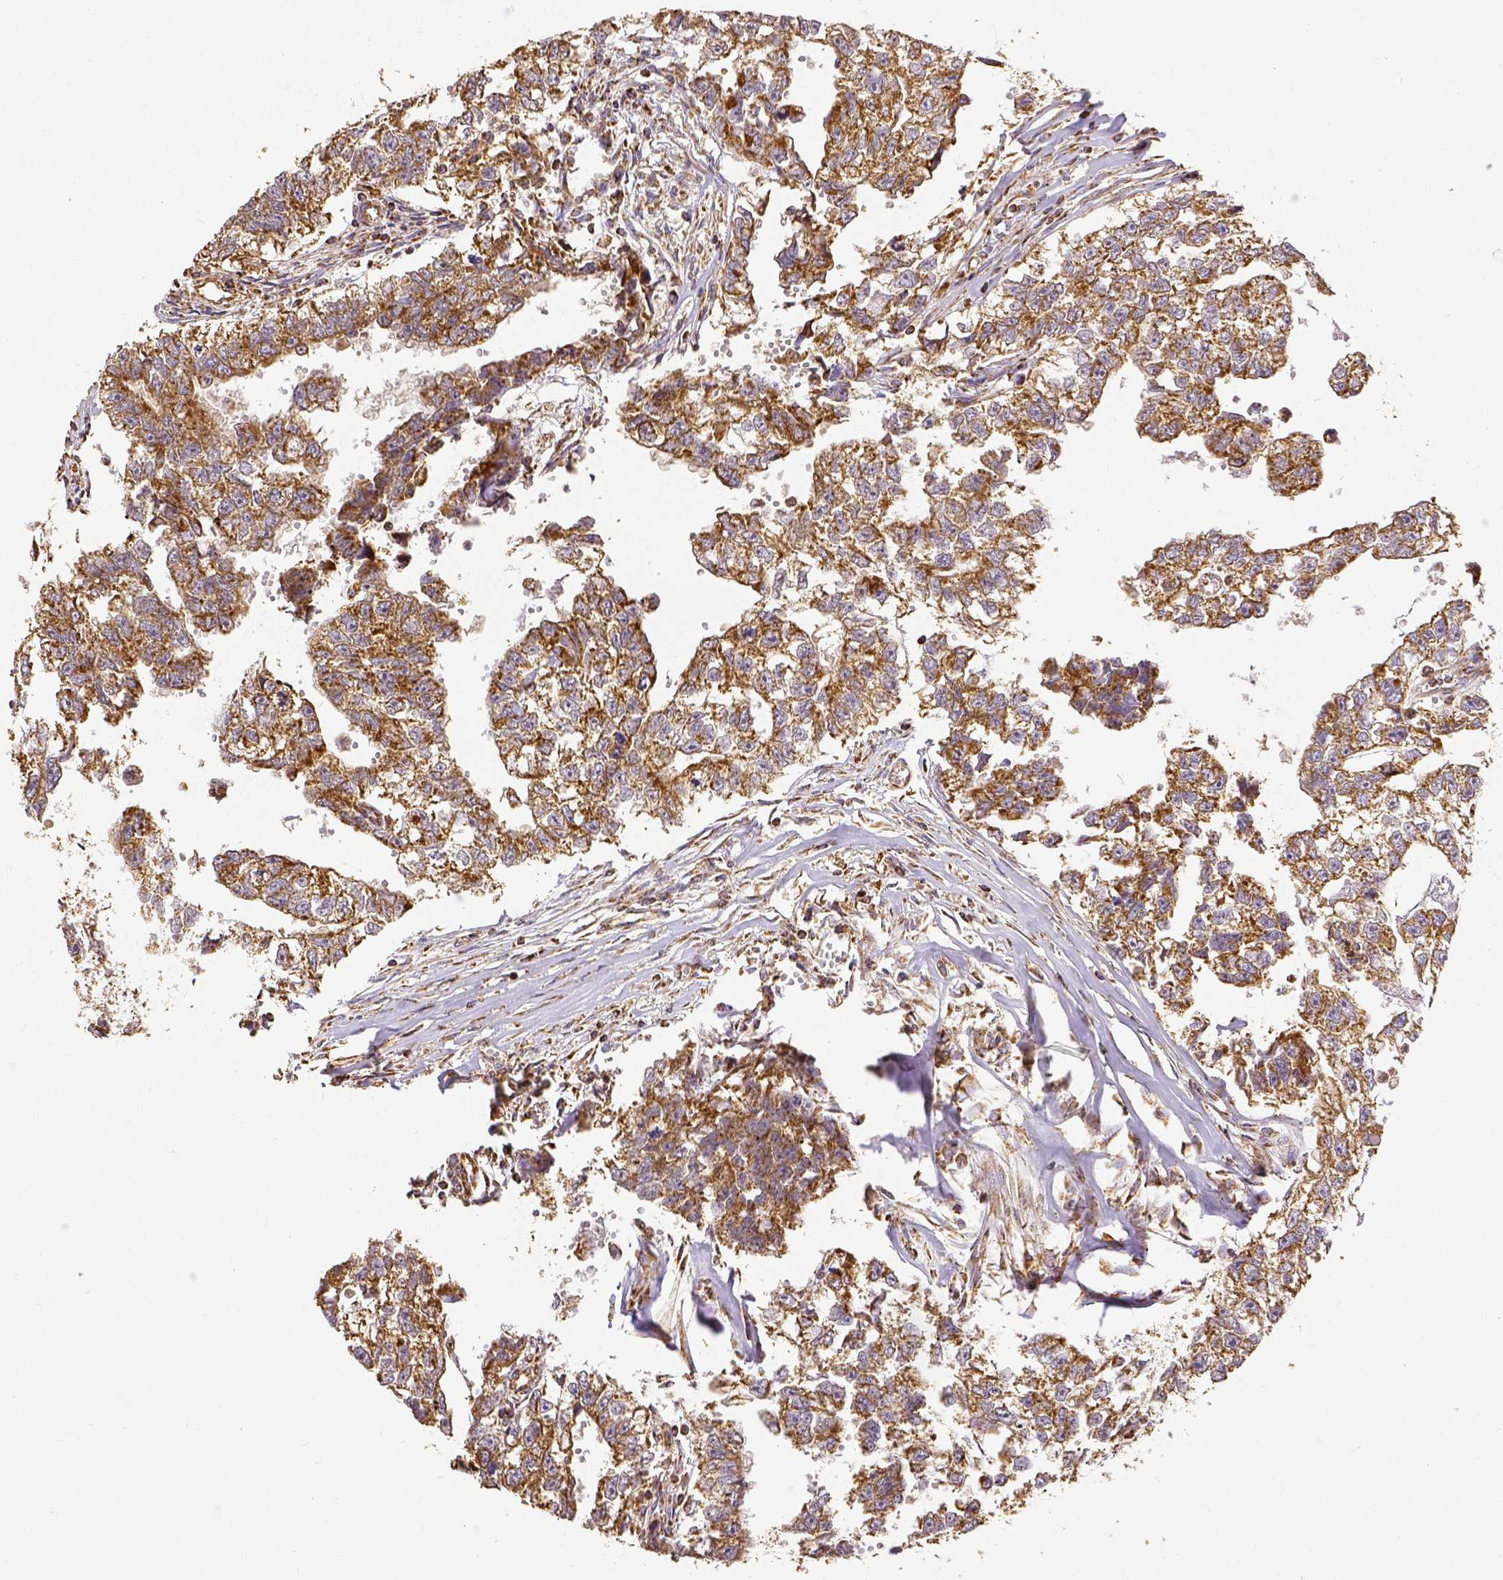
{"staining": {"intensity": "strong", "quantity": ">75%", "location": "cytoplasmic/membranous"}, "tissue": "testis cancer", "cell_type": "Tumor cells", "image_type": "cancer", "snomed": [{"axis": "morphology", "description": "Carcinoma, Embryonal, NOS"}, {"axis": "morphology", "description": "Teratoma, malignant, NOS"}, {"axis": "topography", "description": "Testis"}], "caption": "Testis teratoma (malignant) was stained to show a protein in brown. There is high levels of strong cytoplasmic/membranous positivity in about >75% of tumor cells.", "gene": "SDHB", "patient": {"sex": "male", "age": 44}}